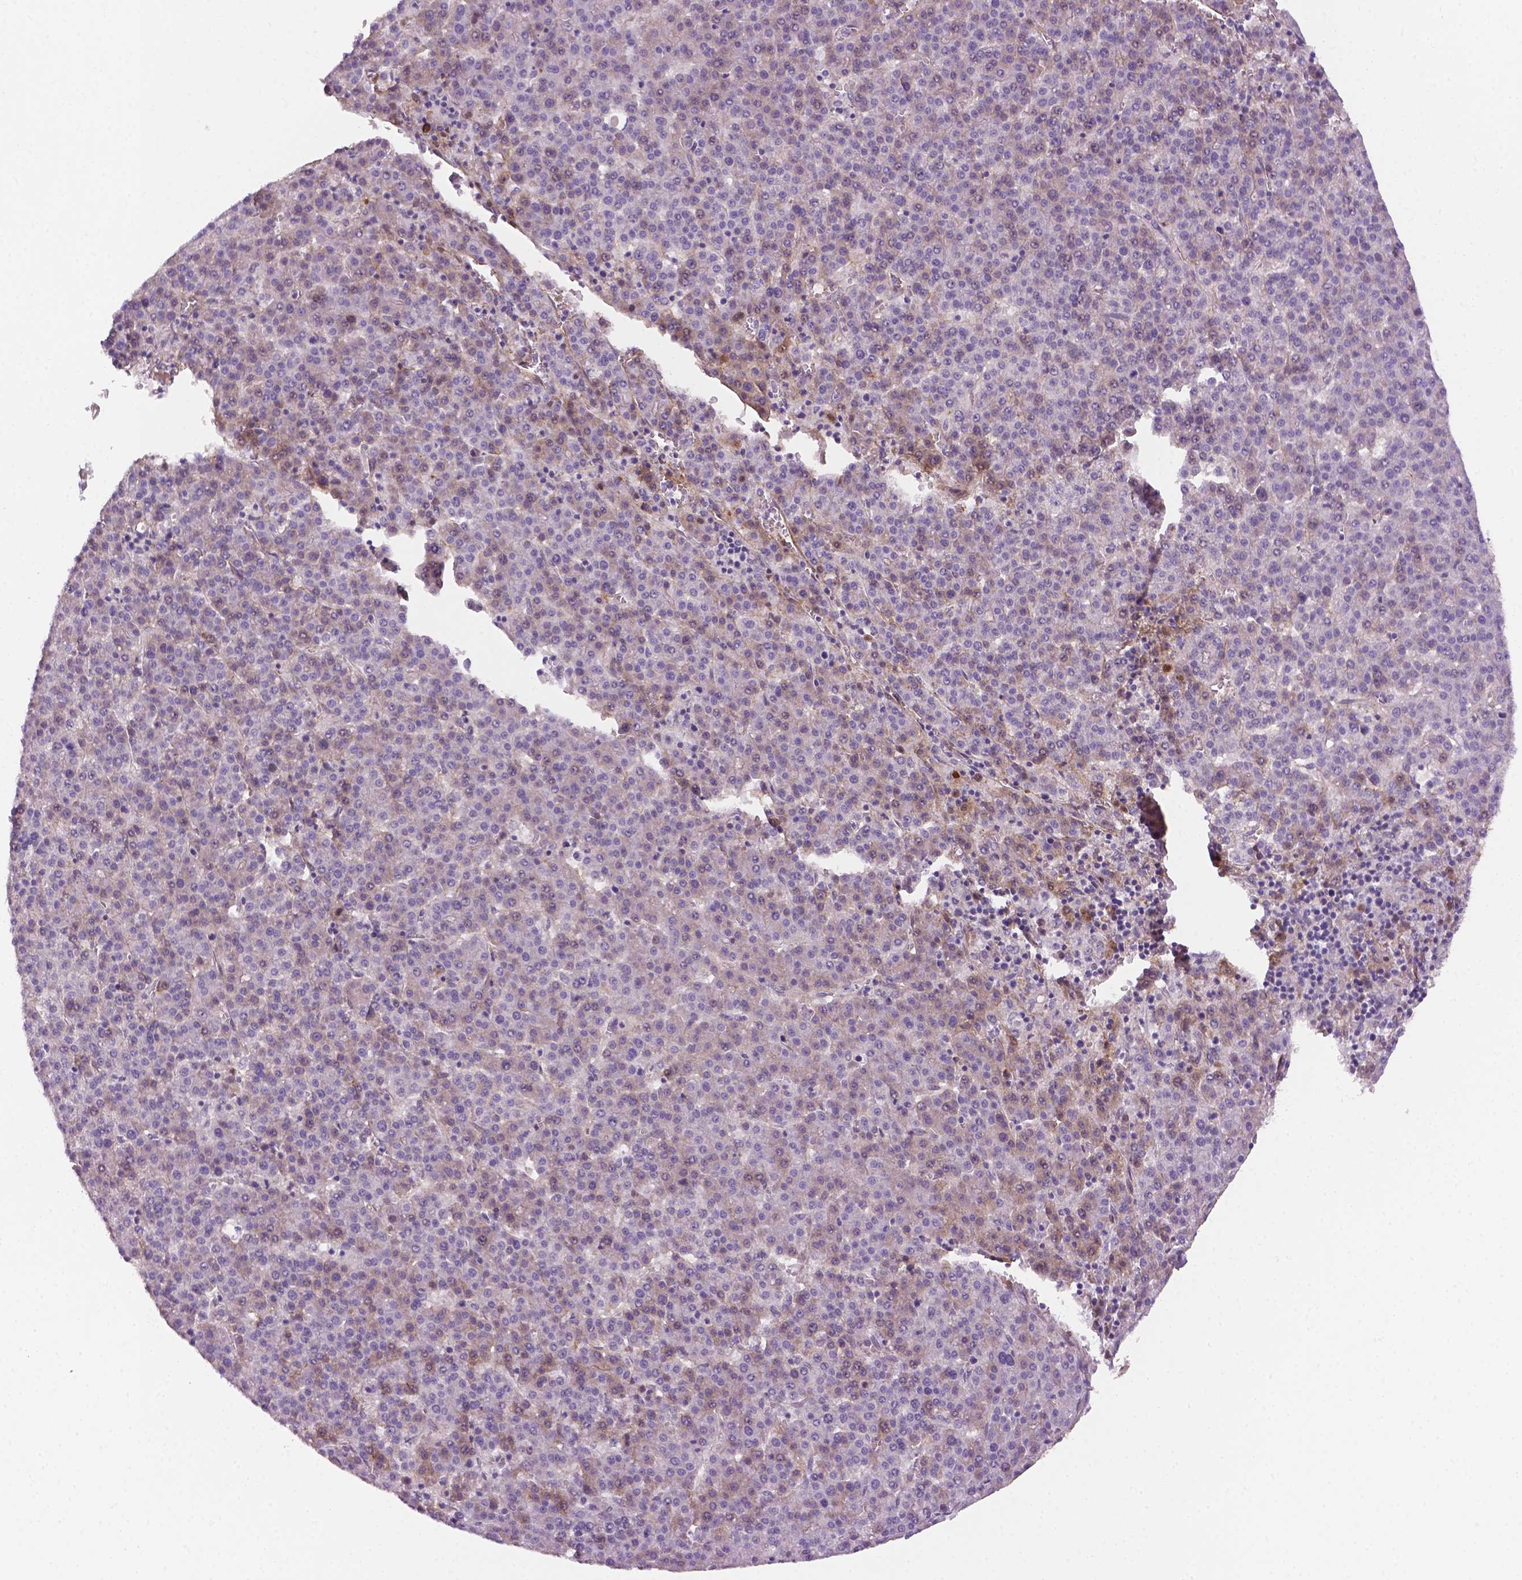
{"staining": {"intensity": "negative", "quantity": "none", "location": "none"}, "tissue": "liver cancer", "cell_type": "Tumor cells", "image_type": "cancer", "snomed": [{"axis": "morphology", "description": "Carcinoma, Hepatocellular, NOS"}, {"axis": "topography", "description": "Liver"}], "caption": "This is an IHC image of liver cancer (hepatocellular carcinoma). There is no positivity in tumor cells.", "gene": "FBLN1", "patient": {"sex": "female", "age": 58}}